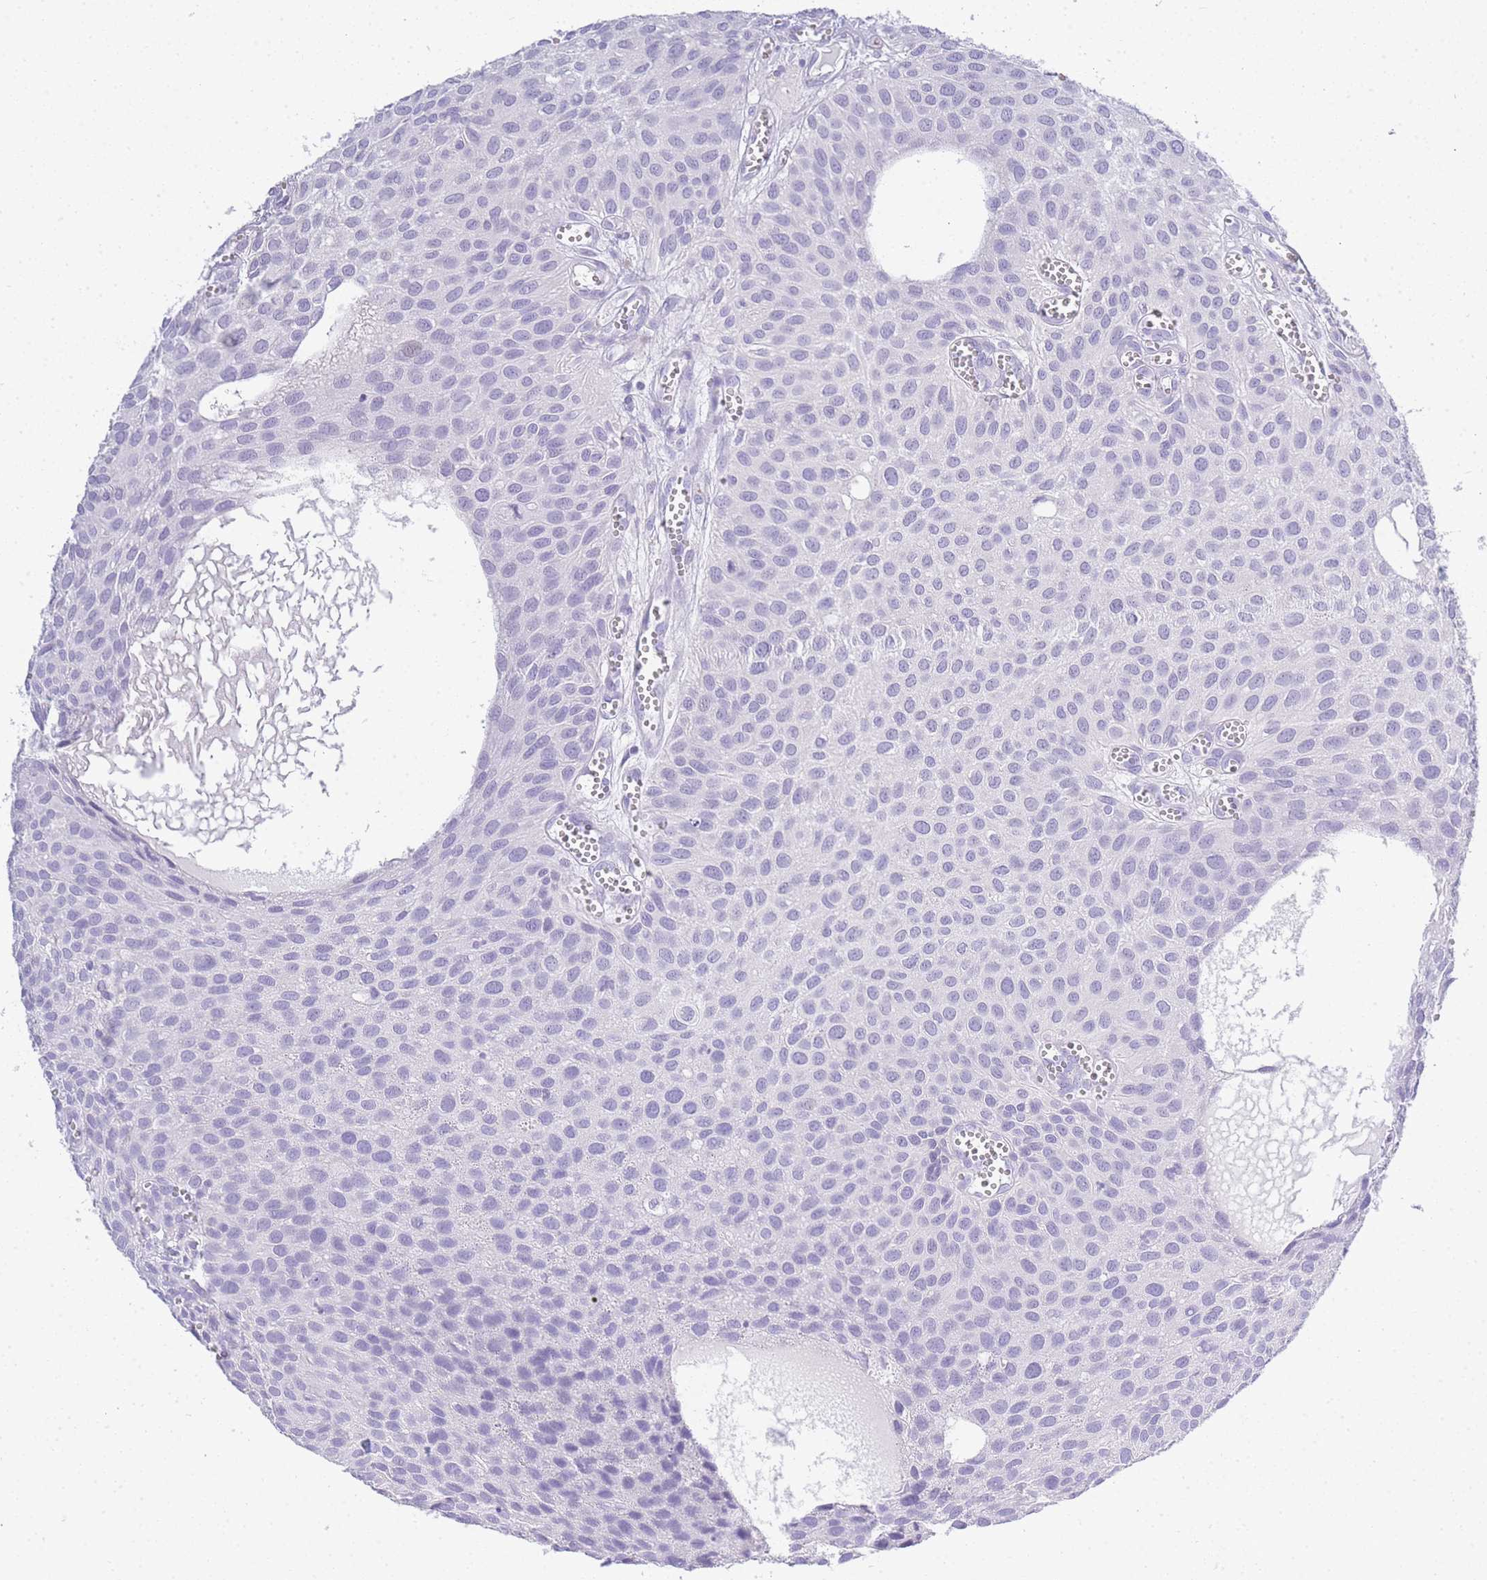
{"staining": {"intensity": "negative", "quantity": "none", "location": "none"}, "tissue": "urothelial cancer", "cell_type": "Tumor cells", "image_type": "cancer", "snomed": [{"axis": "morphology", "description": "Urothelial carcinoma, Low grade"}, {"axis": "topography", "description": "Urinary bladder"}], "caption": "Tumor cells are negative for protein expression in human urothelial cancer.", "gene": "RHO", "patient": {"sex": "male", "age": 88}}